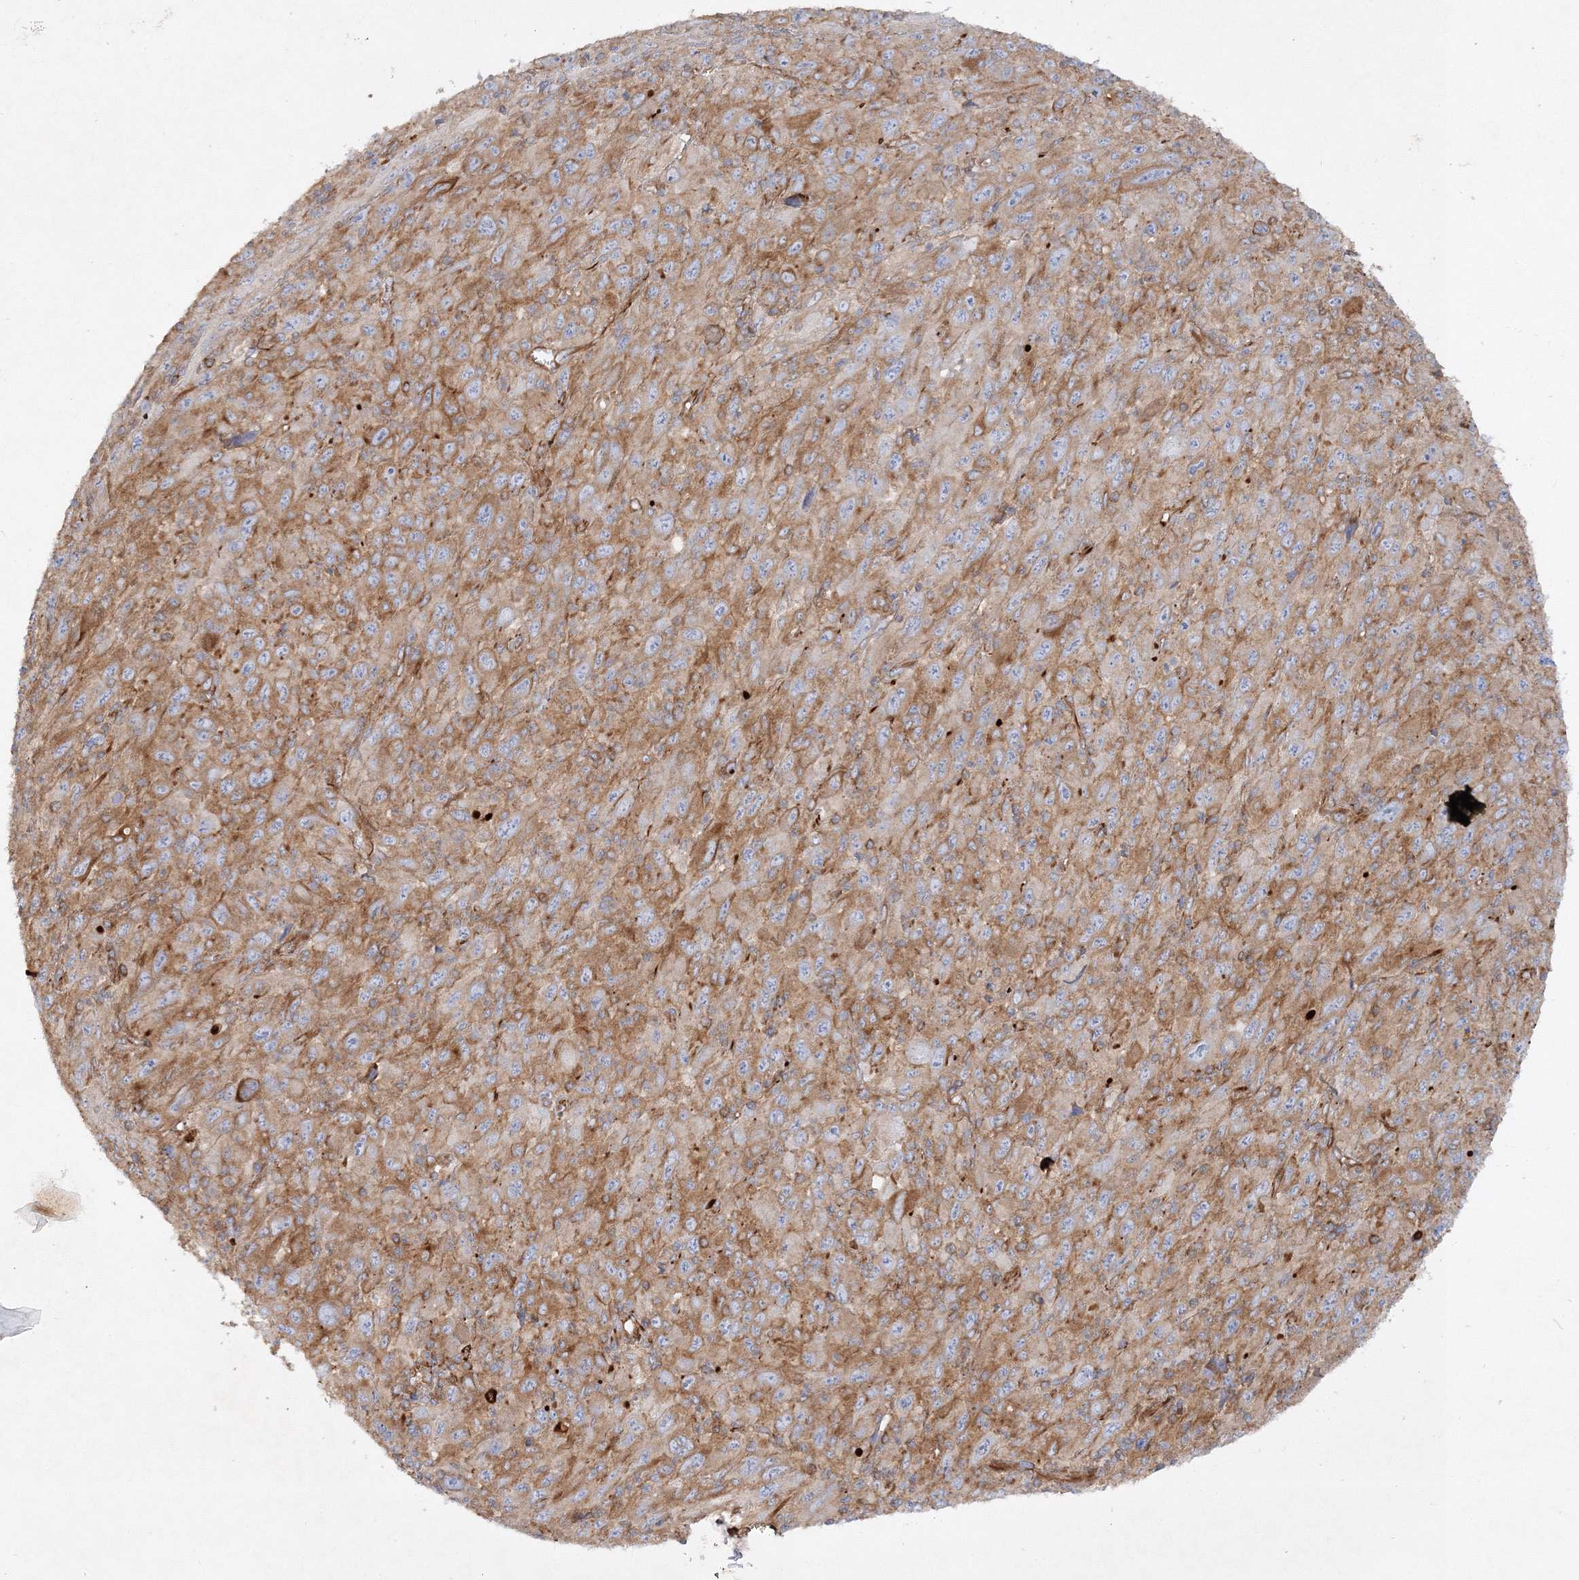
{"staining": {"intensity": "moderate", "quantity": ">75%", "location": "cytoplasmic/membranous"}, "tissue": "melanoma", "cell_type": "Tumor cells", "image_type": "cancer", "snomed": [{"axis": "morphology", "description": "Malignant melanoma, Metastatic site"}, {"axis": "topography", "description": "Skin"}], "caption": "Immunohistochemical staining of human melanoma shows moderate cytoplasmic/membranous protein expression in about >75% of tumor cells.", "gene": "WDR37", "patient": {"sex": "female", "age": 56}}